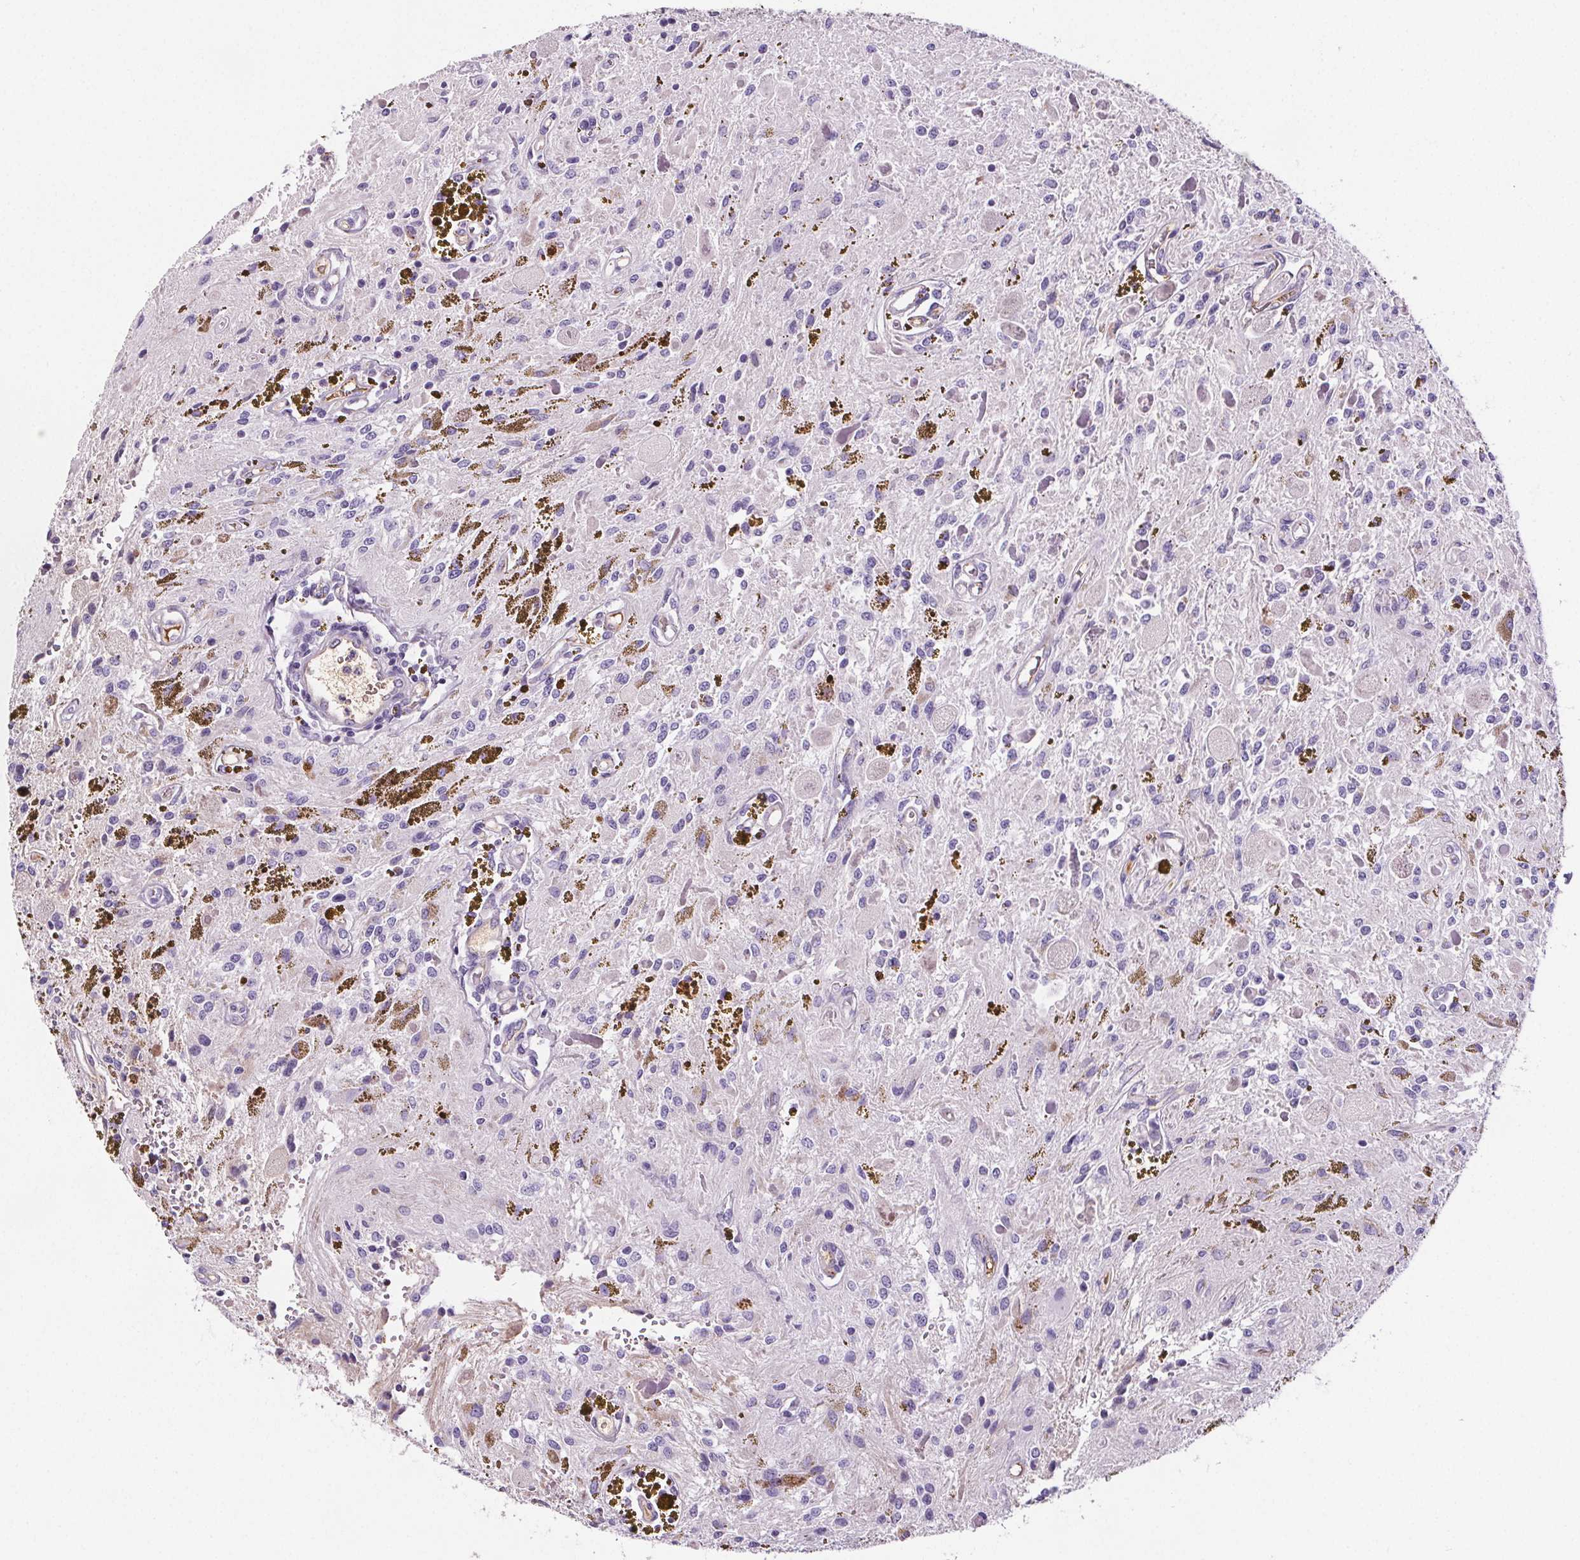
{"staining": {"intensity": "negative", "quantity": "none", "location": "none"}, "tissue": "glioma", "cell_type": "Tumor cells", "image_type": "cancer", "snomed": [{"axis": "morphology", "description": "Glioma, malignant, Low grade"}, {"axis": "topography", "description": "Cerebellum"}], "caption": "Tumor cells are negative for brown protein staining in glioma.", "gene": "CD5L", "patient": {"sex": "female", "age": 14}}